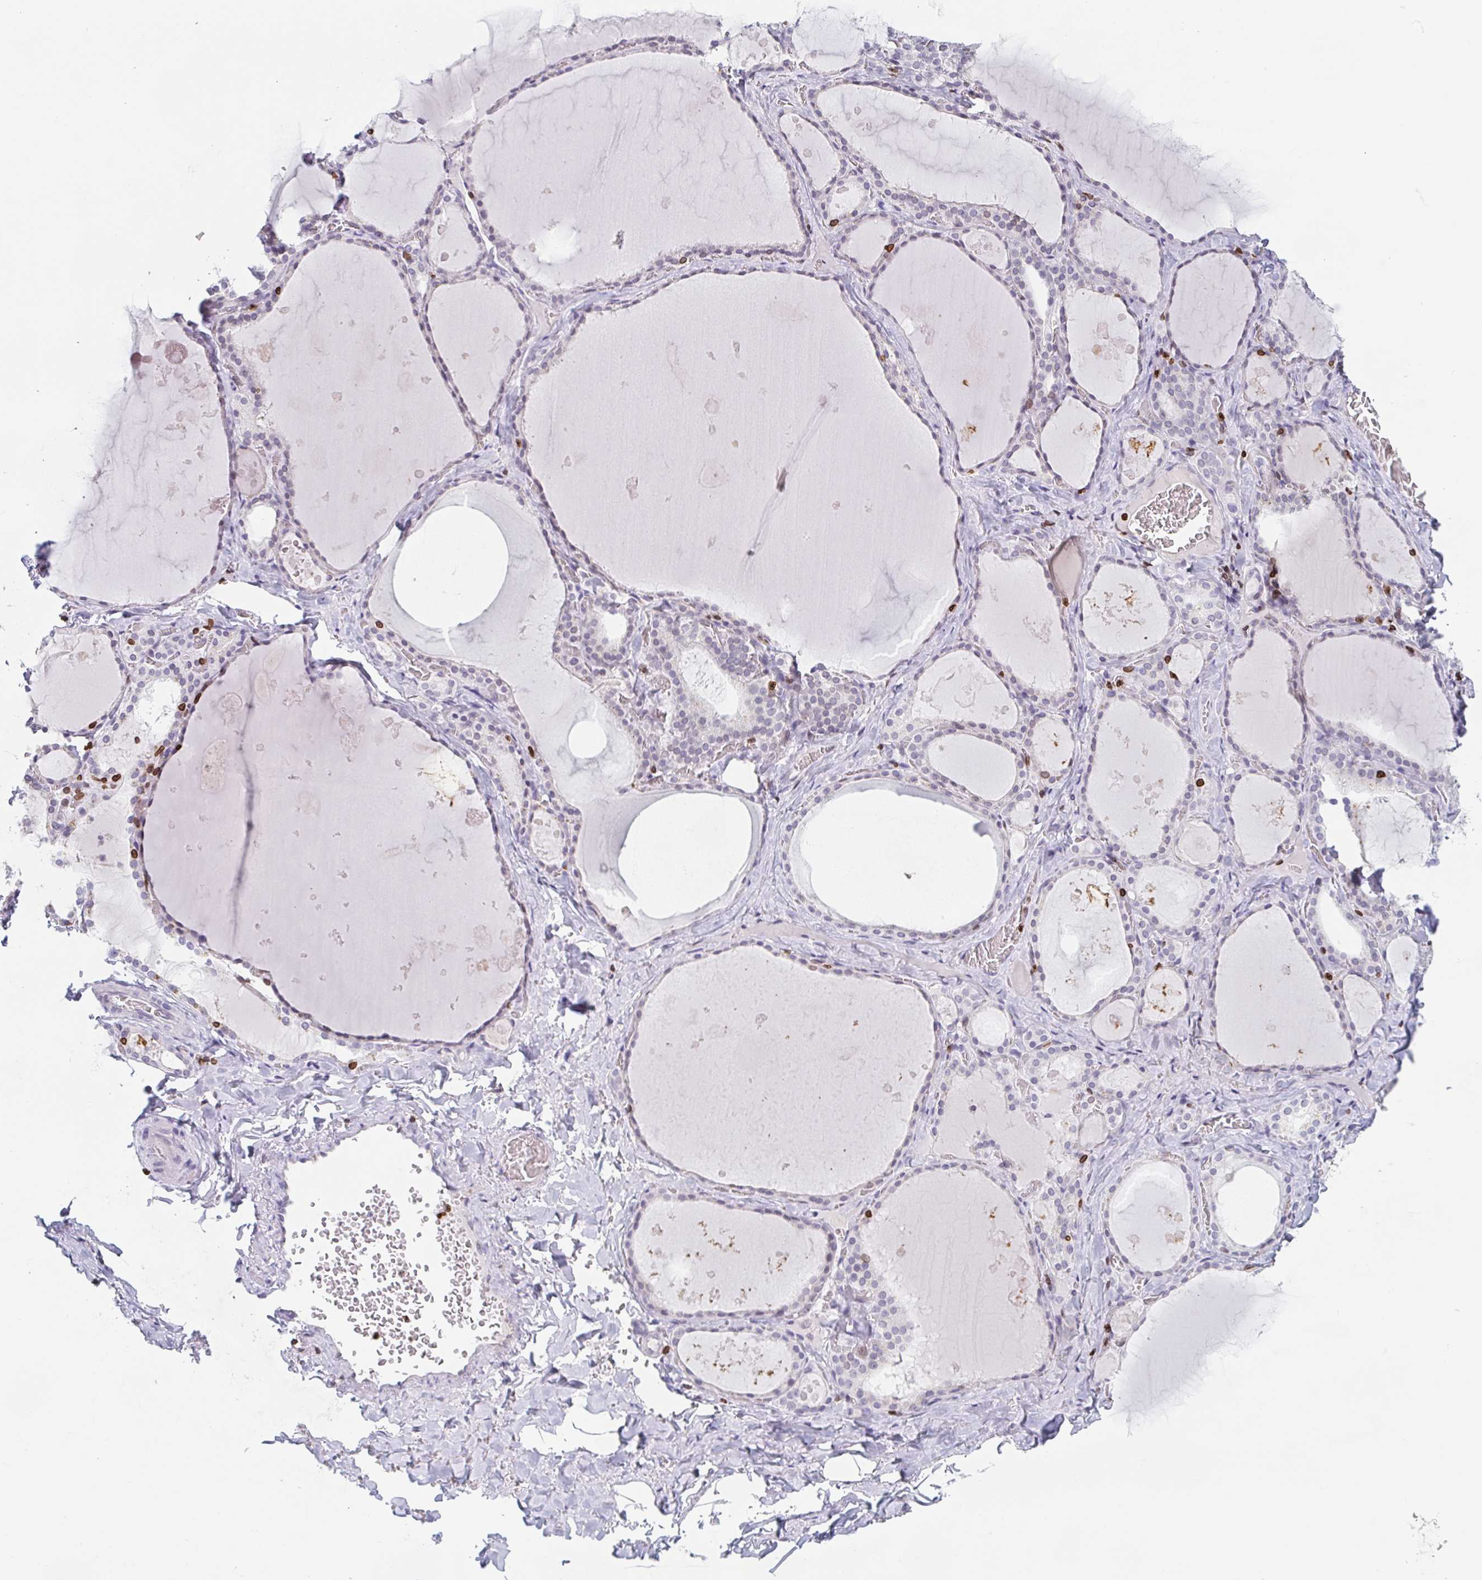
{"staining": {"intensity": "weak", "quantity": "<25%", "location": "cytoplasmic/membranous,nuclear"}, "tissue": "thyroid gland", "cell_type": "Glandular cells", "image_type": "normal", "snomed": [{"axis": "morphology", "description": "Normal tissue, NOS"}, {"axis": "topography", "description": "Thyroid gland"}], "caption": "An image of human thyroid gland is negative for staining in glandular cells.", "gene": "BTBD7", "patient": {"sex": "male", "age": 56}}